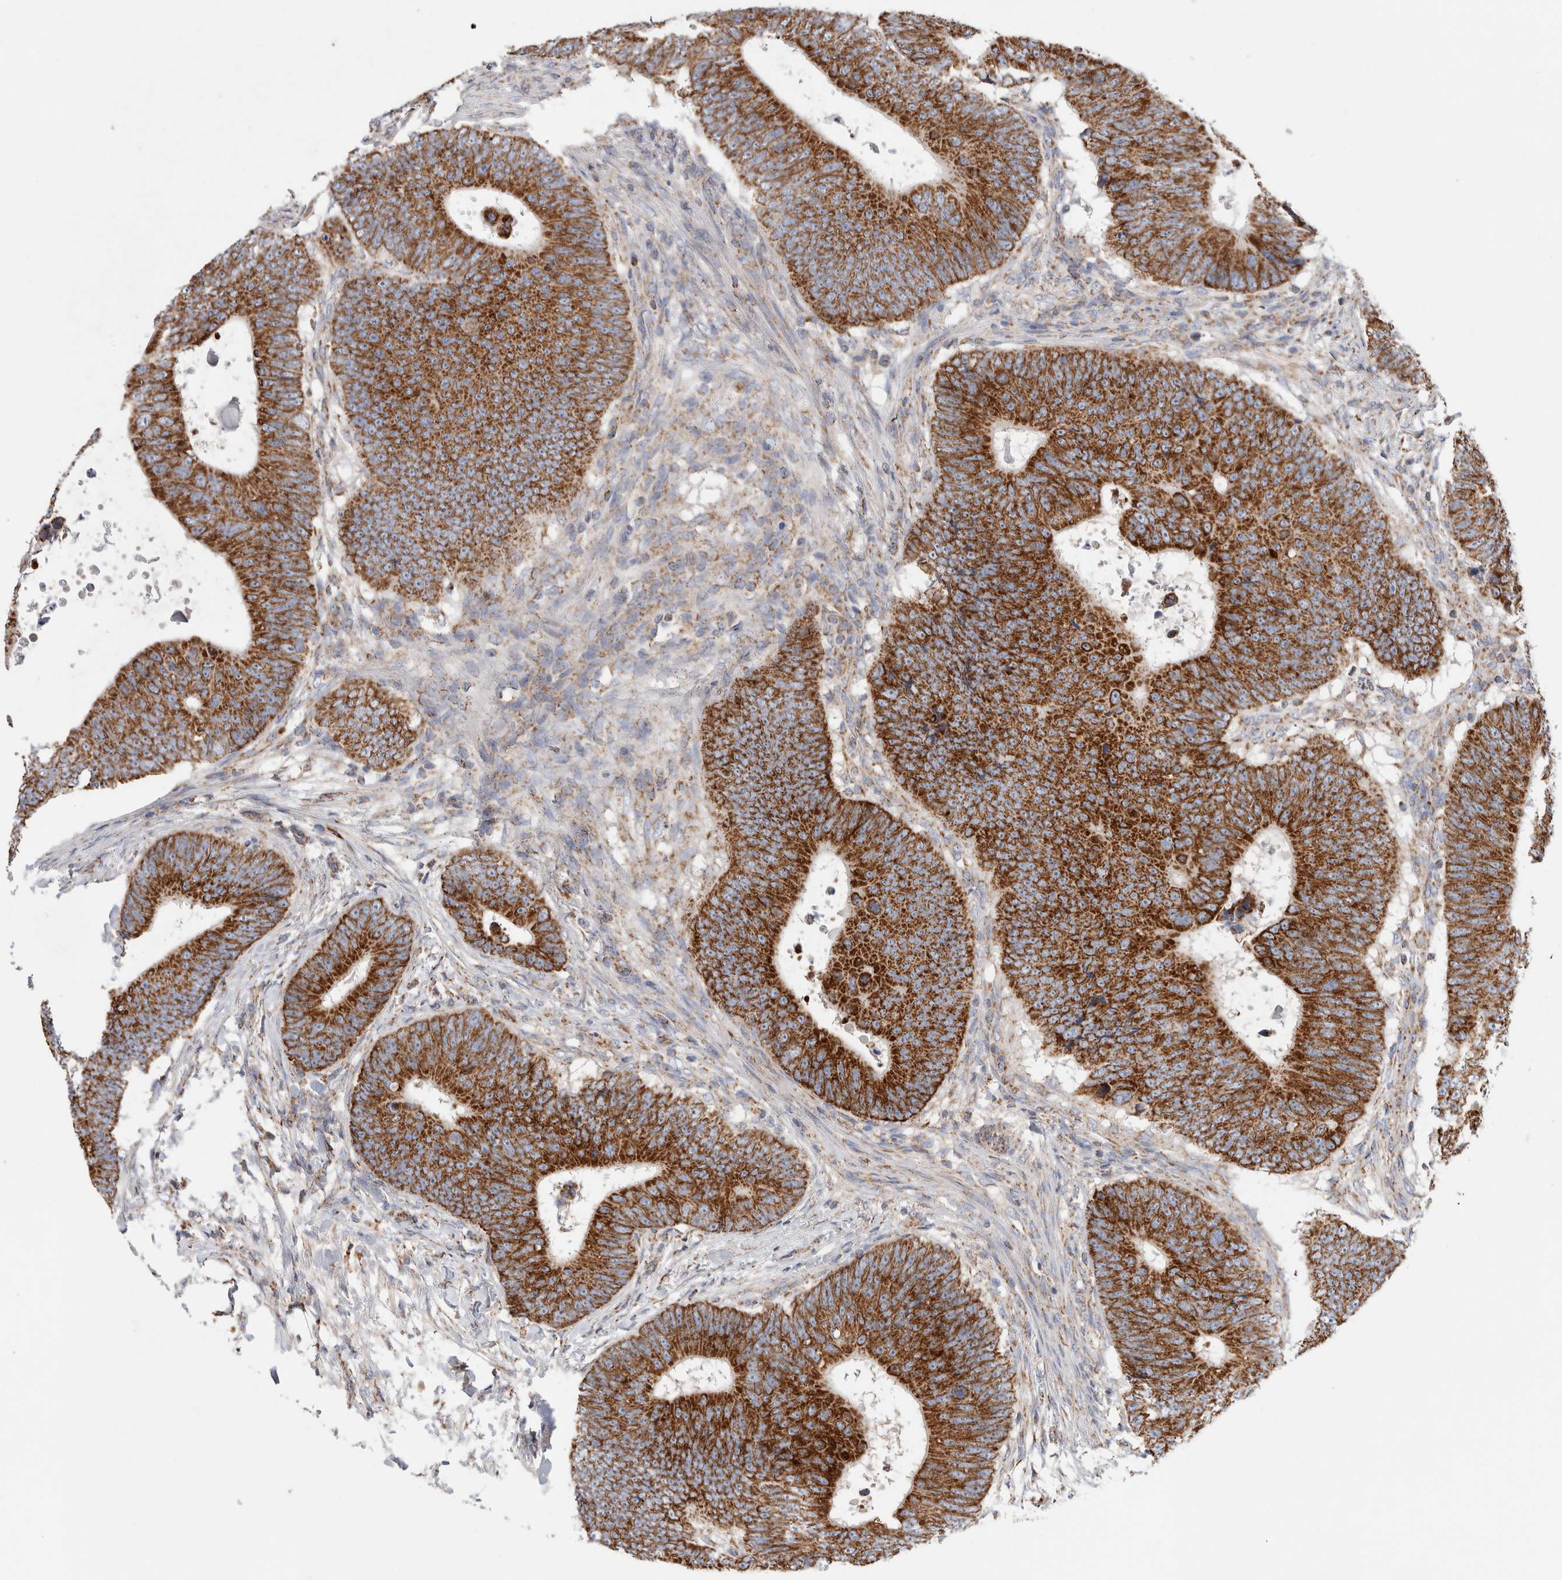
{"staining": {"intensity": "strong", "quantity": ">75%", "location": "cytoplasmic/membranous"}, "tissue": "colorectal cancer", "cell_type": "Tumor cells", "image_type": "cancer", "snomed": [{"axis": "morphology", "description": "Adenocarcinoma, NOS"}, {"axis": "topography", "description": "Colon"}], "caption": "A brown stain shows strong cytoplasmic/membranous positivity of a protein in human colorectal cancer tumor cells. (Brightfield microscopy of DAB IHC at high magnification).", "gene": "IARS2", "patient": {"sex": "male", "age": 56}}